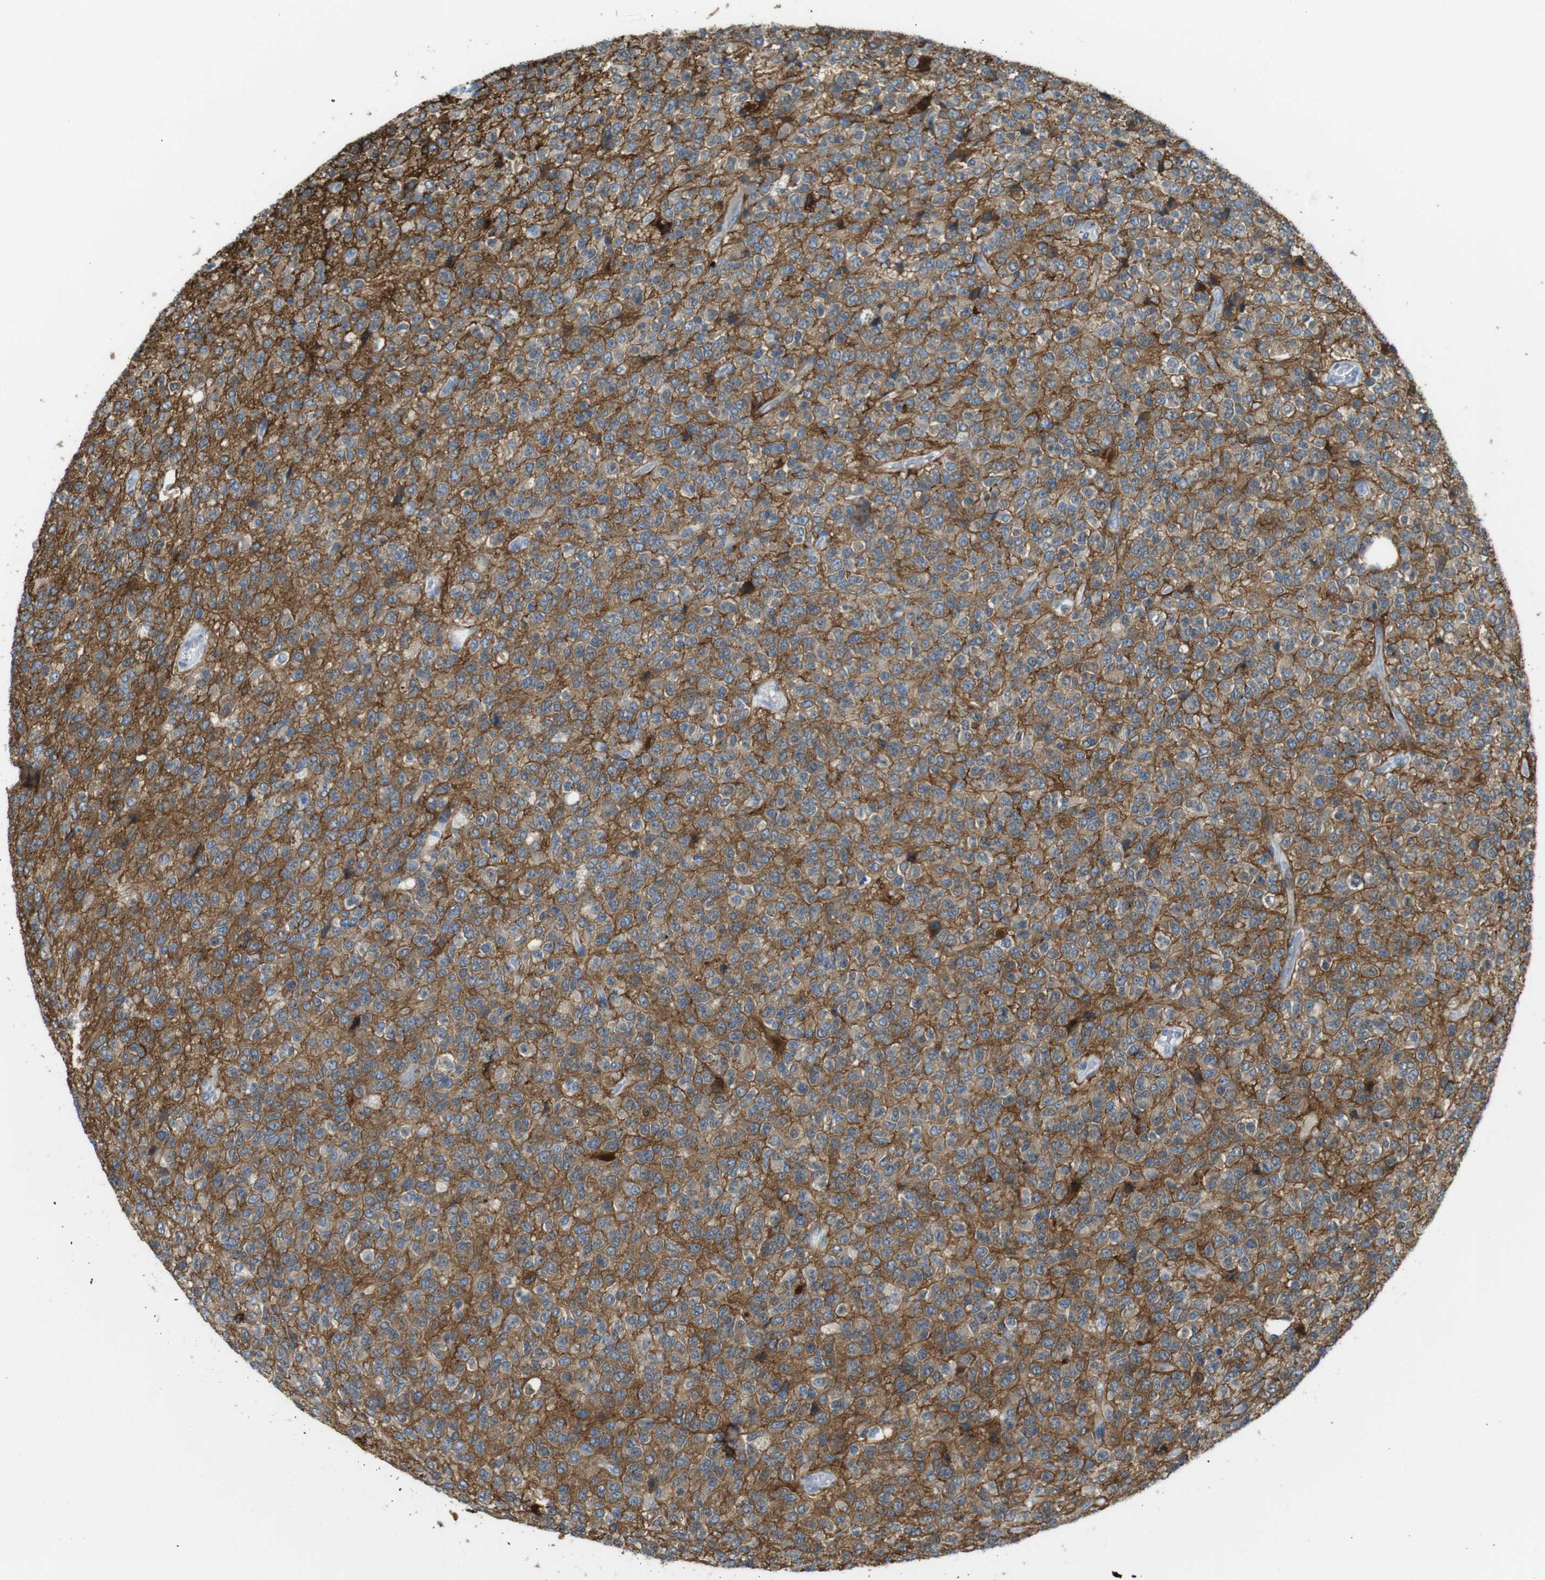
{"staining": {"intensity": "weak", "quantity": ">75%", "location": "cytoplasmic/membranous"}, "tissue": "glioma", "cell_type": "Tumor cells", "image_type": "cancer", "snomed": [{"axis": "morphology", "description": "Glioma, malignant, High grade"}, {"axis": "topography", "description": "pancreas cauda"}], "caption": "There is low levels of weak cytoplasmic/membranous expression in tumor cells of glioma, as demonstrated by immunohistochemical staining (brown color).", "gene": "GAP43", "patient": {"sex": "male", "age": 60}}